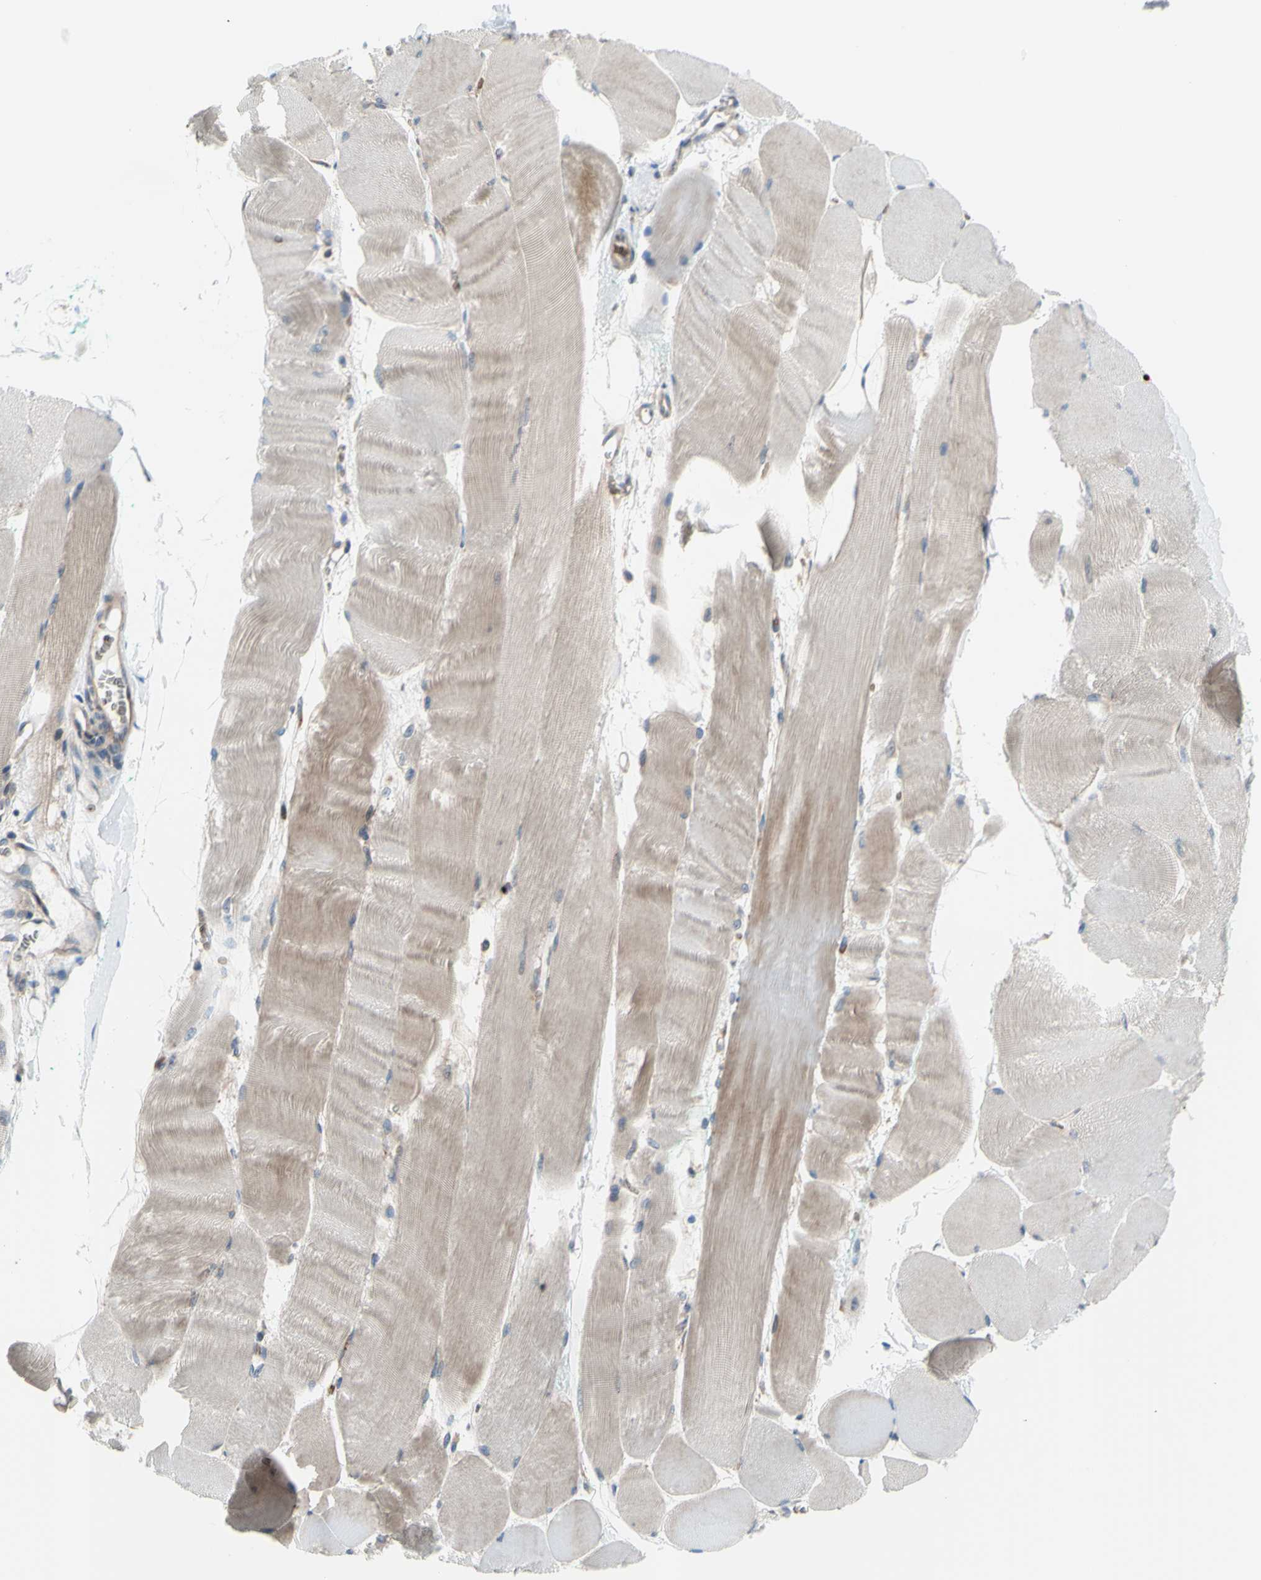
{"staining": {"intensity": "weak", "quantity": "25%-75%", "location": "cytoplasmic/membranous"}, "tissue": "skeletal muscle", "cell_type": "Myocytes", "image_type": "normal", "snomed": [{"axis": "morphology", "description": "Normal tissue, NOS"}, {"axis": "morphology", "description": "Squamous cell carcinoma, NOS"}, {"axis": "topography", "description": "Skeletal muscle"}], "caption": "Skeletal muscle stained for a protein (brown) reveals weak cytoplasmic/membranous positive staining in approximately 25%-75% of myocytes.", "gene": "USP9X", "patient": {"sex": "male", "age": 51}}